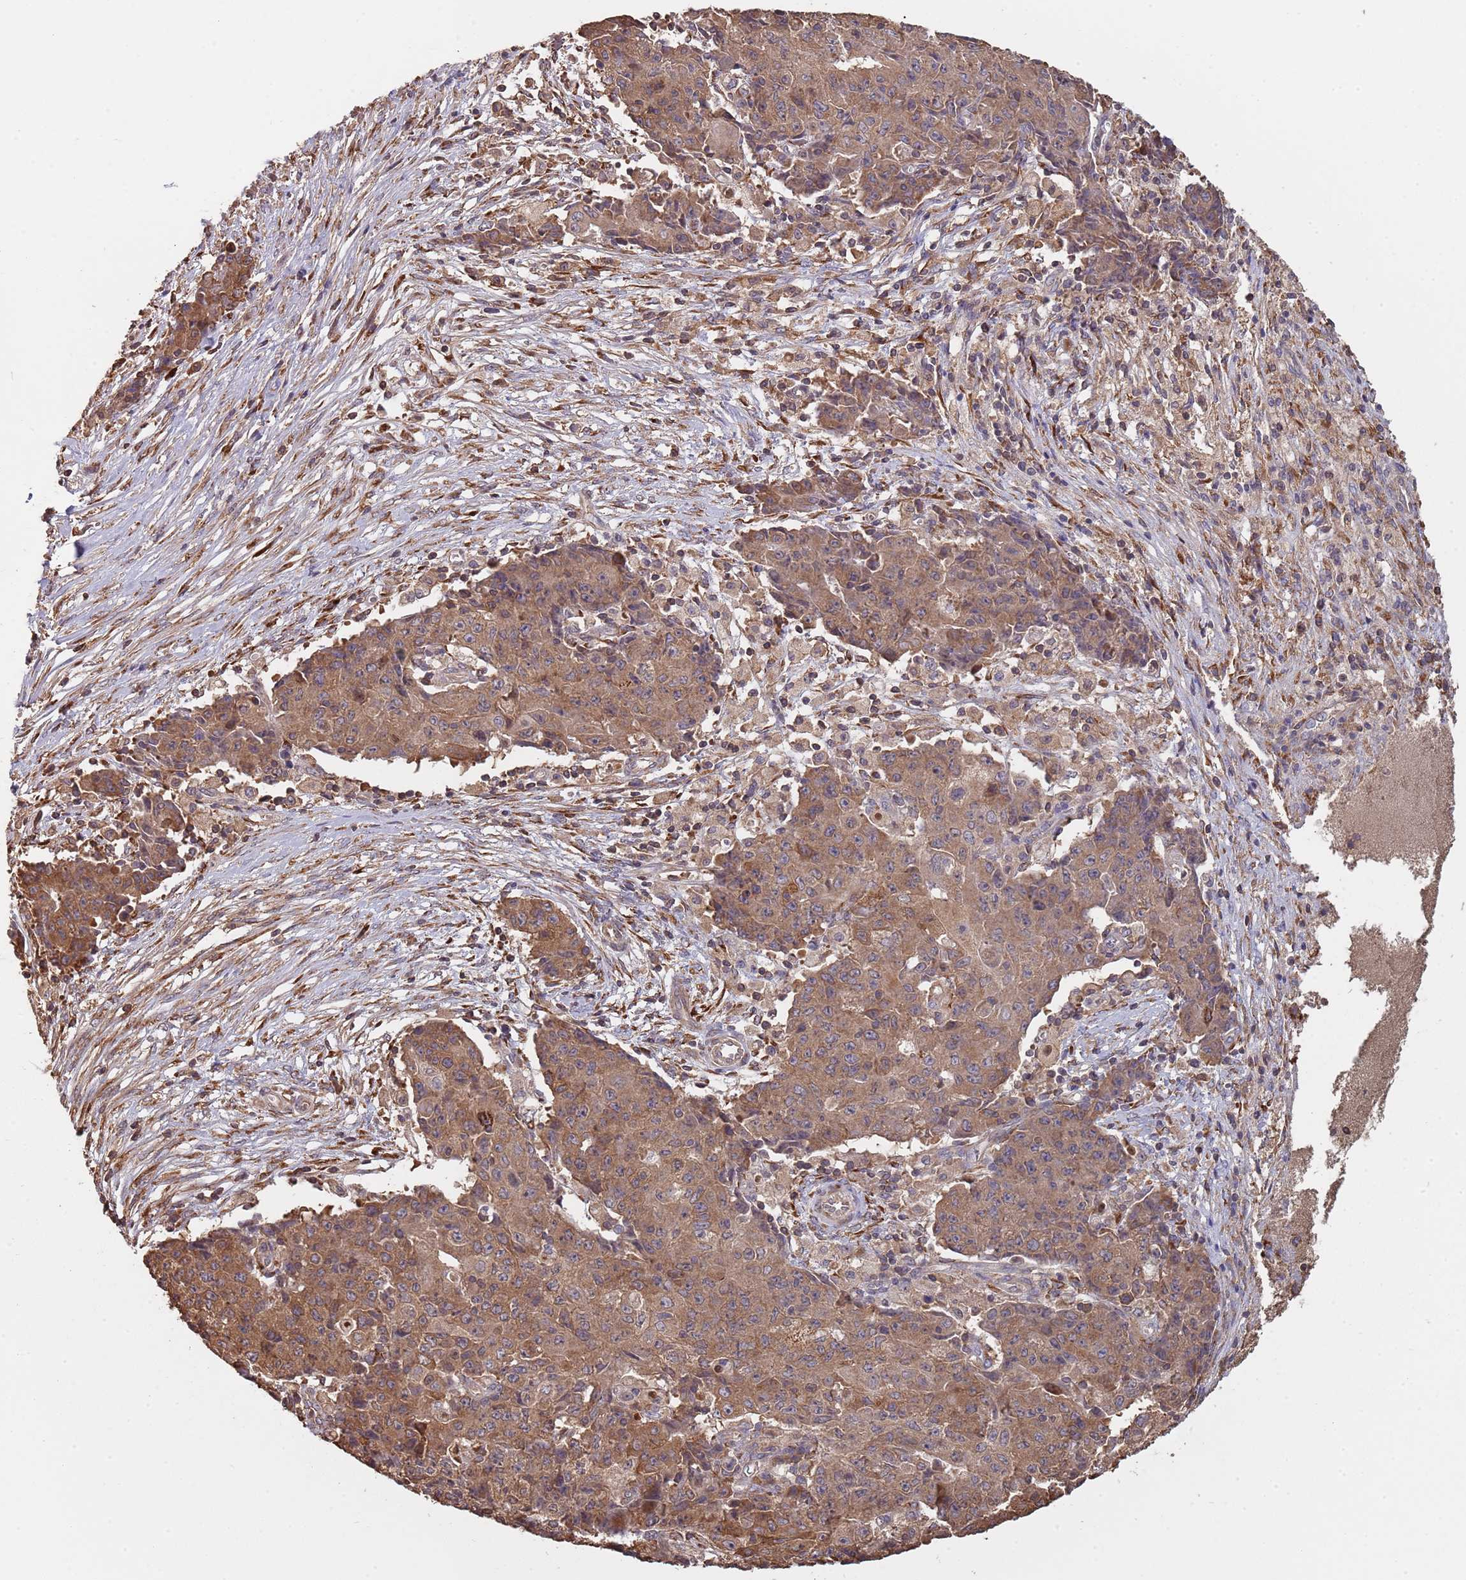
{"staining": {"intensity": "moderate", "quantity": "25%-75%", "location": "cytoplasmic/membranous"}, "tissue": "ovarian cancer", "cell_type": "Tumor cells", "image_type": "cancer", "snomed": [{"axis": "morphology", "description": "Carcinoma, endometroid"}, {"axis": "topography", "description": "Ovary"}], "caption": "Ovarian cancer (endometroid carcinoma) stained with a protein marker reveals moderate staining in tumor cells.", "gene": "COG4", "patient": {"sex": "female", "age": 42}}